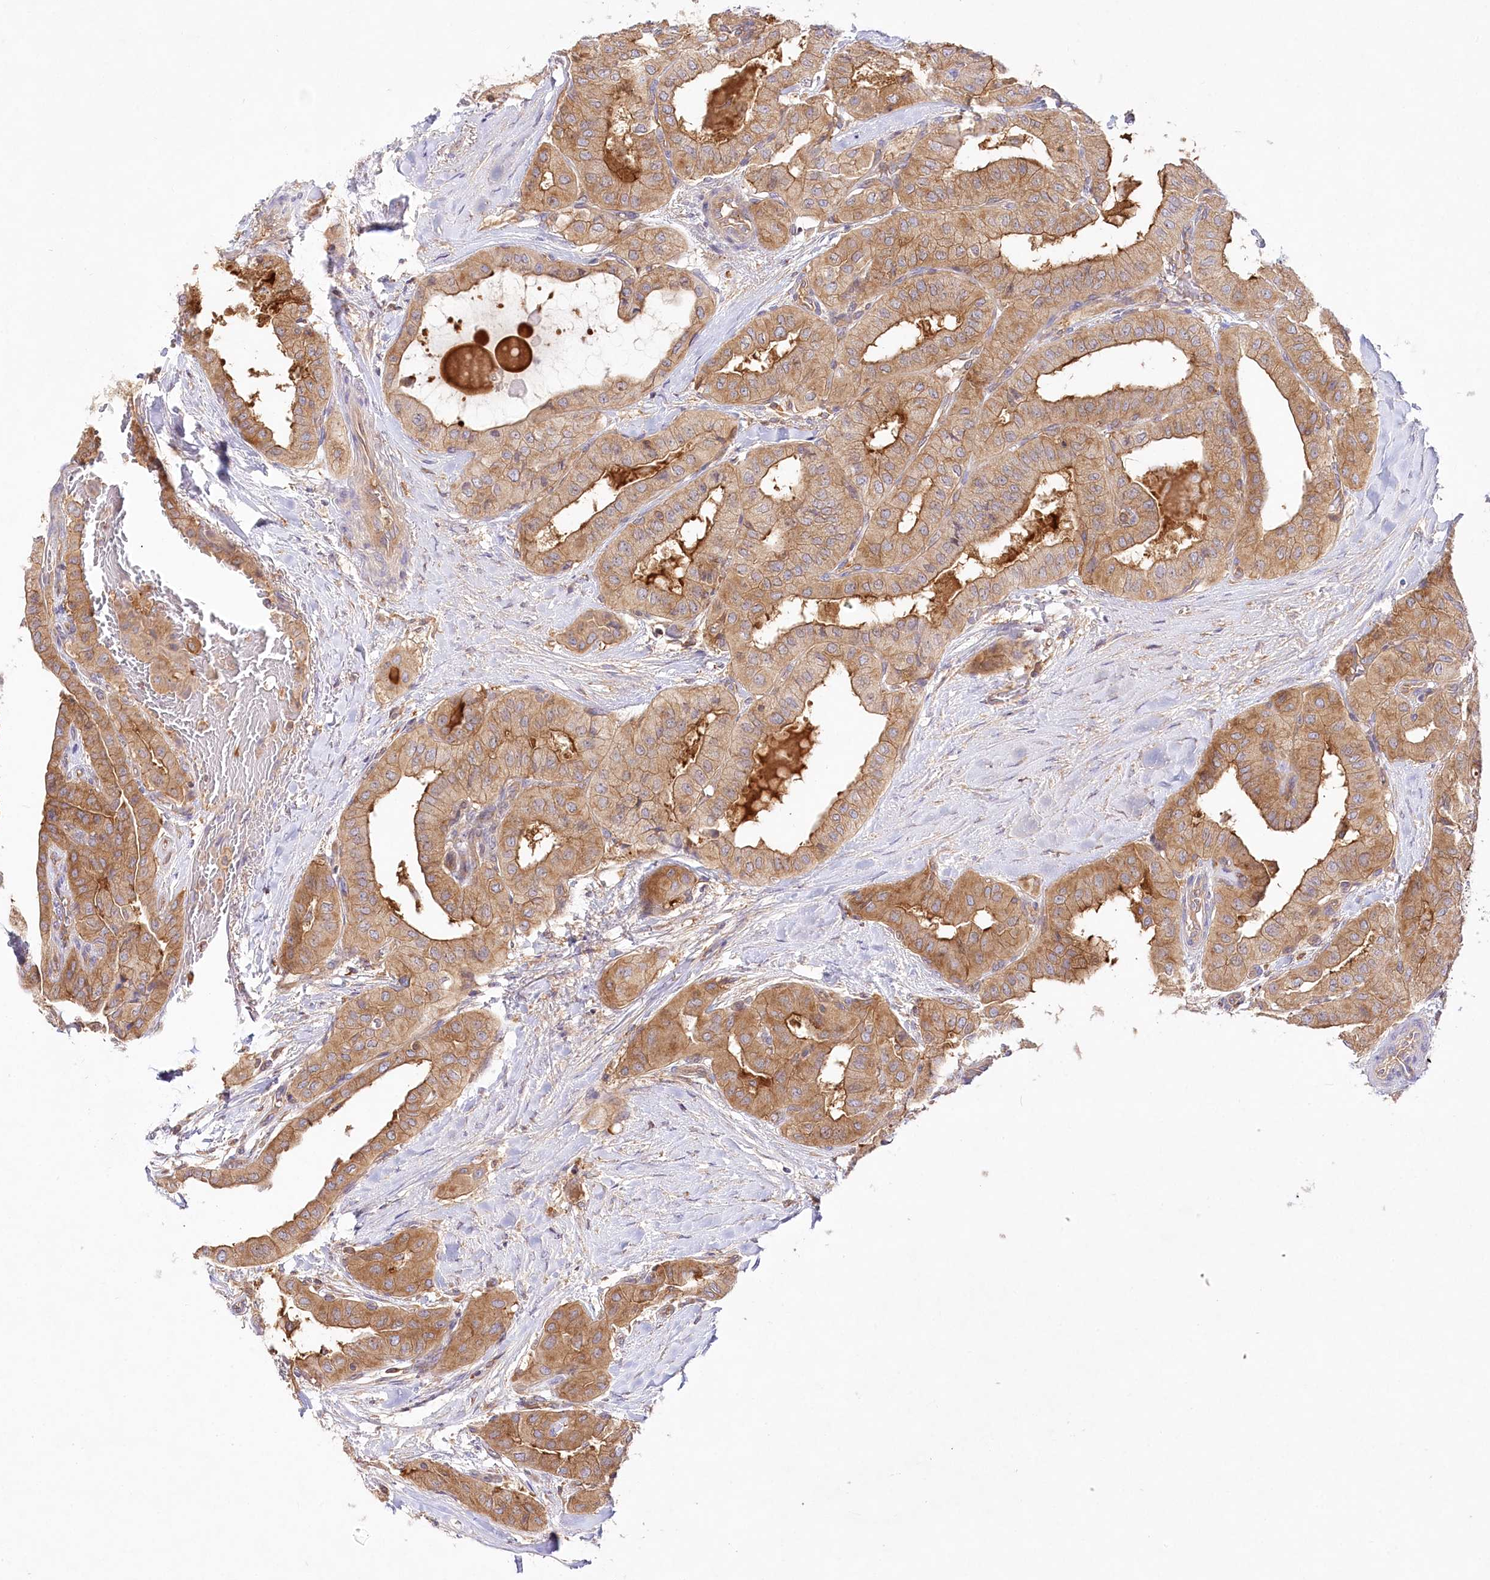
{"staining": {"intensity": "moderate", "quantity": ">75%", "location": "cytoplasmic/membranous"}, "tissue": "thyroid cancer", "cell_type": "Tumor cells", "image_type": "cancer", "snomed": [{"axis": "morphology", "description": "Papillary adenocarcinoma, NOS"}, {"axis": "topography", "description": "Thyroid gland"}], "caption": "Thyroid cancer stained with a protein marker displays moderate staining in tumor cells.", "gene": "ABRAXAS2", "patient": {"sex": "female", "age": 59}}